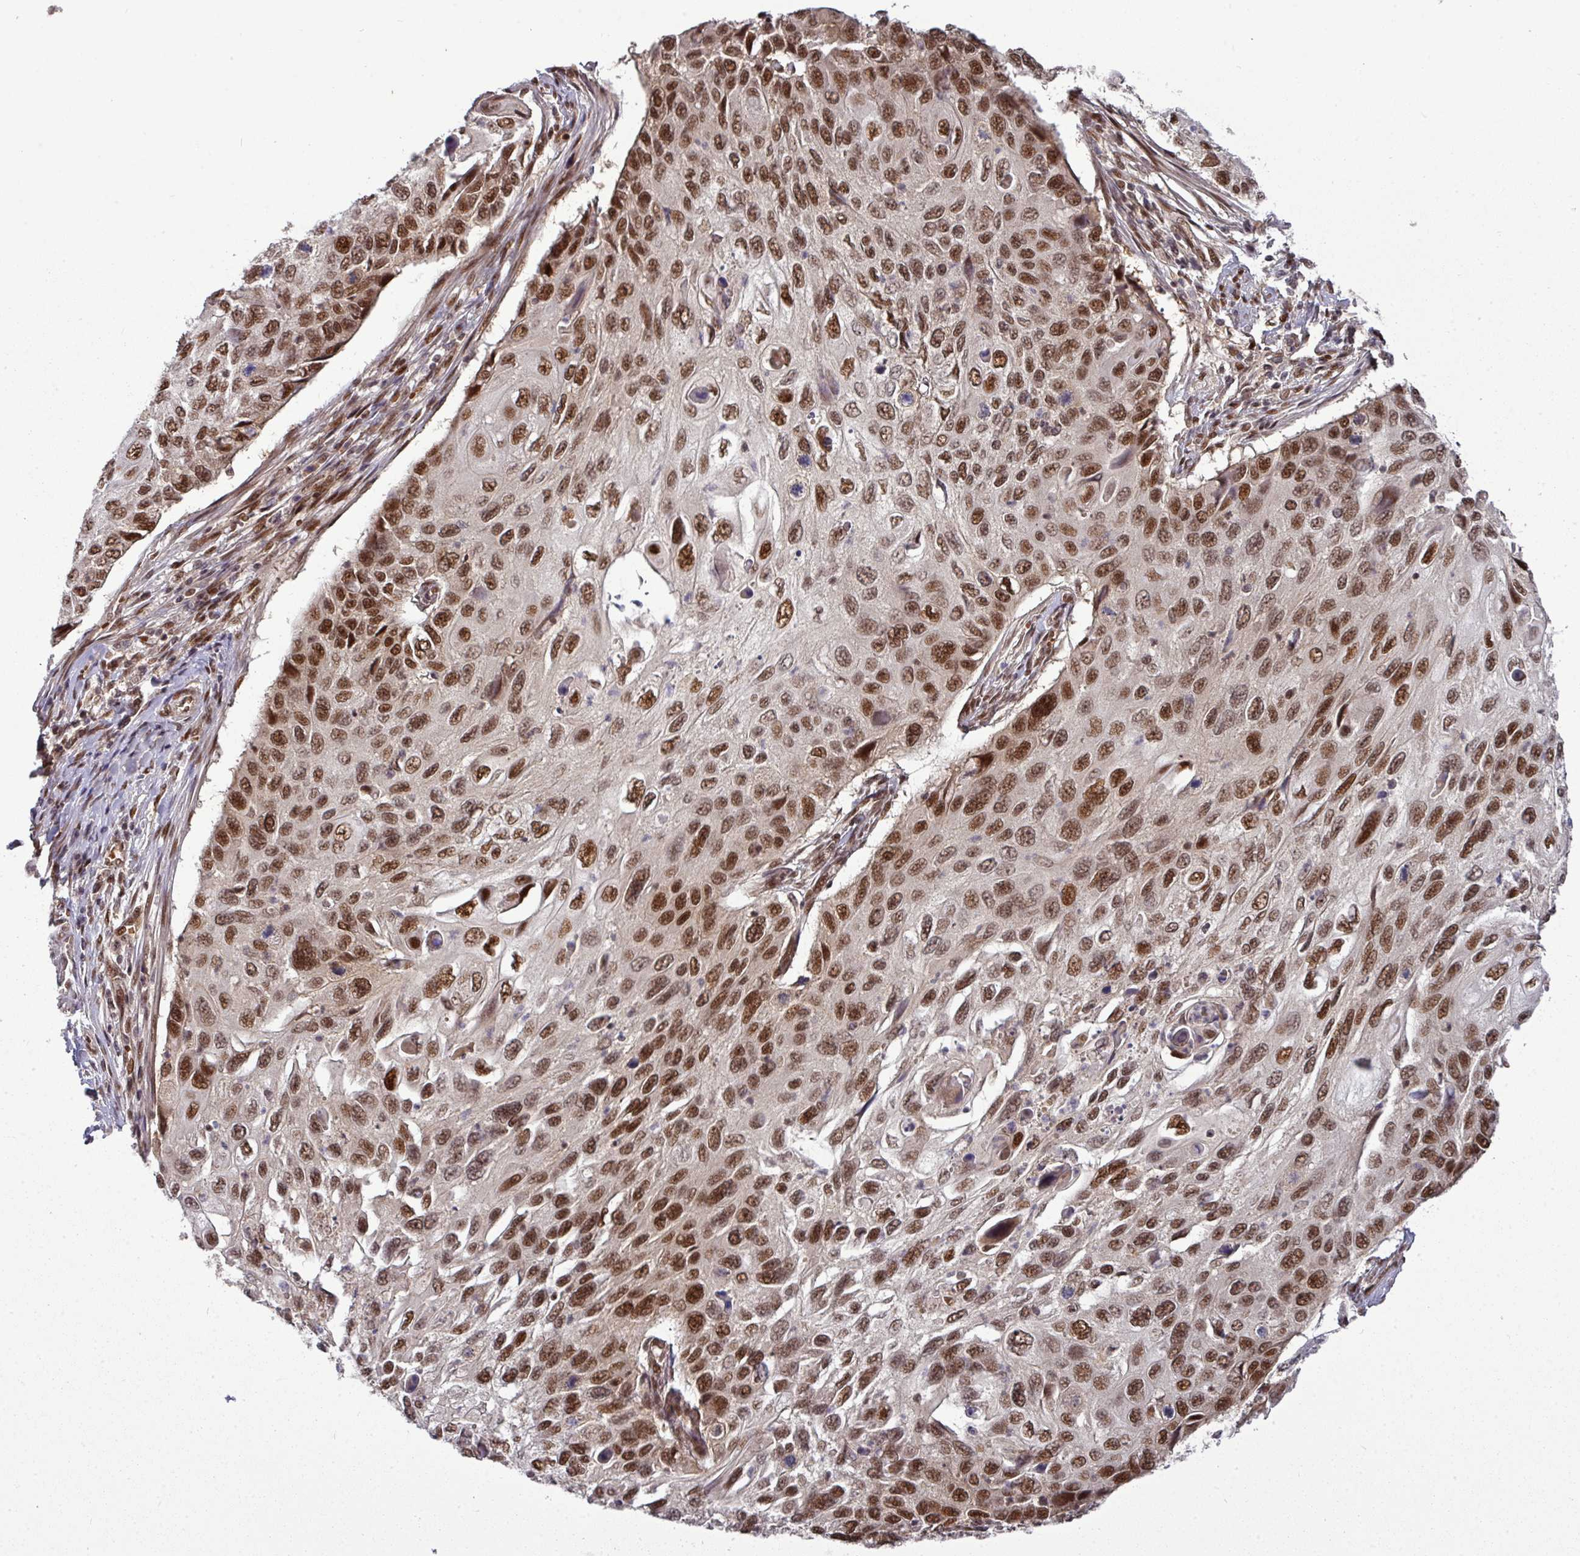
{"staining": {"intensity": "strong", "quantity": ">75%", "location": "nuclear"}, "tissue": "cervical cancer", "cell_type": "Tumor cells", "image_type": "cancer", "snomed": [{"axis": "morphology", "description": "Squamous cell carcinoma, NOS"}, {"axis": "topography", "description": "Cervix"}], "caption": "An image of human cervical cancer (squamous cell carcinoma) stained for a protein exhibits strong nuclear brown staining in tumor cells. (IHC, brightfield microscopy, high magnification).", "gene": "CIC", "patient": {"sex": "female", "age": 70}}